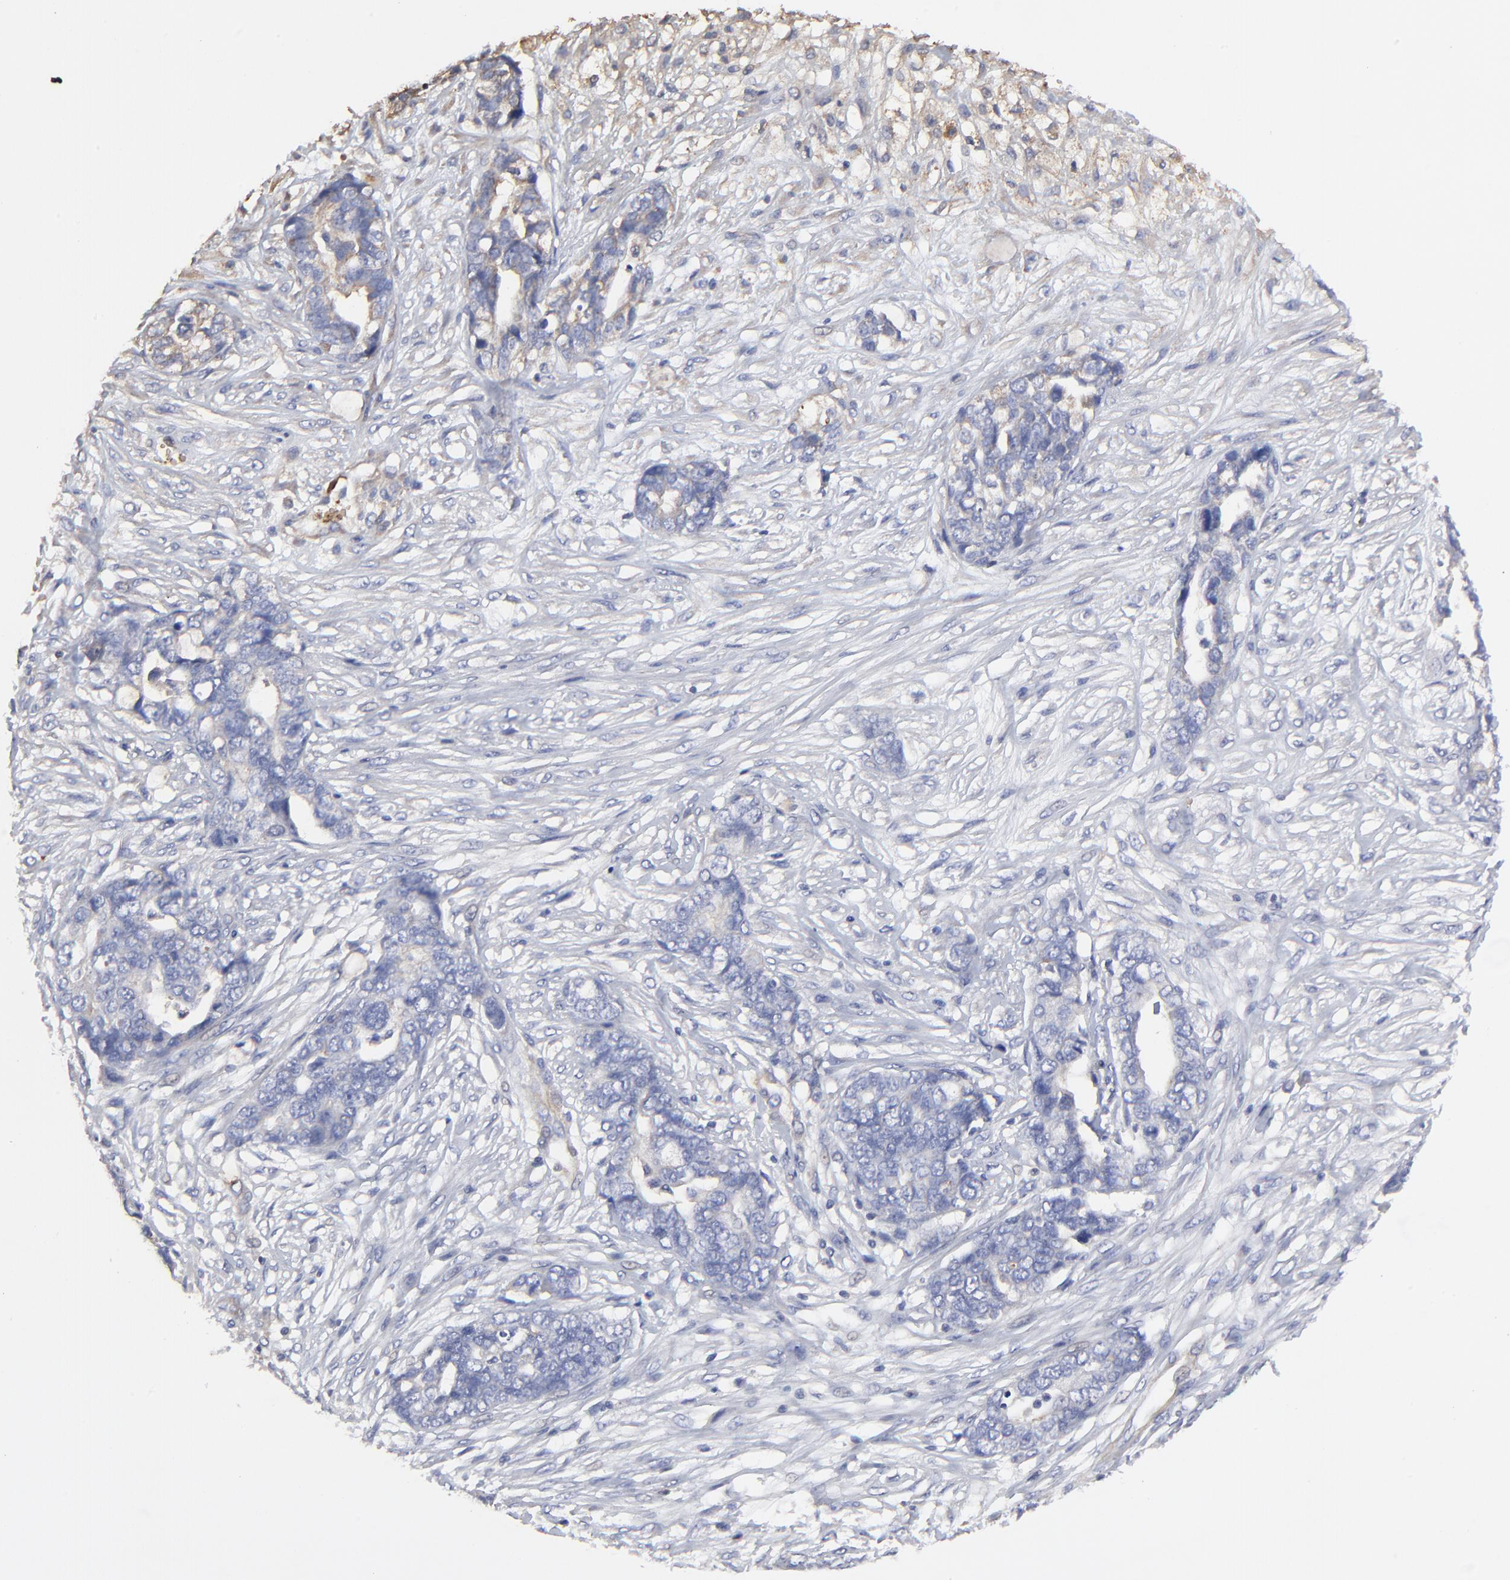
{"staining": {"intensity": "negative", "quantity": "none", "location": "none"}, "tissue": "ovarian cancer", "cell_type": "Tumor cells", "image_type": "cancer", "snomed": [{"axis": "morphology", "description": "Normal tissue, NOS"}, {"axis": "morphology", "description": "Cystadenocarcinoma, serous, NOS"}, {"axis": "topography", "description": "Fallopian tube"}, {"axis": "topography", "description": "Ovary"}], "caption": "Photomicrograph shows no significant protein expression in tumor cells of ovarian cancer.", "gene": "PAG1", "patient": {"sex": "female", "age": 56}}